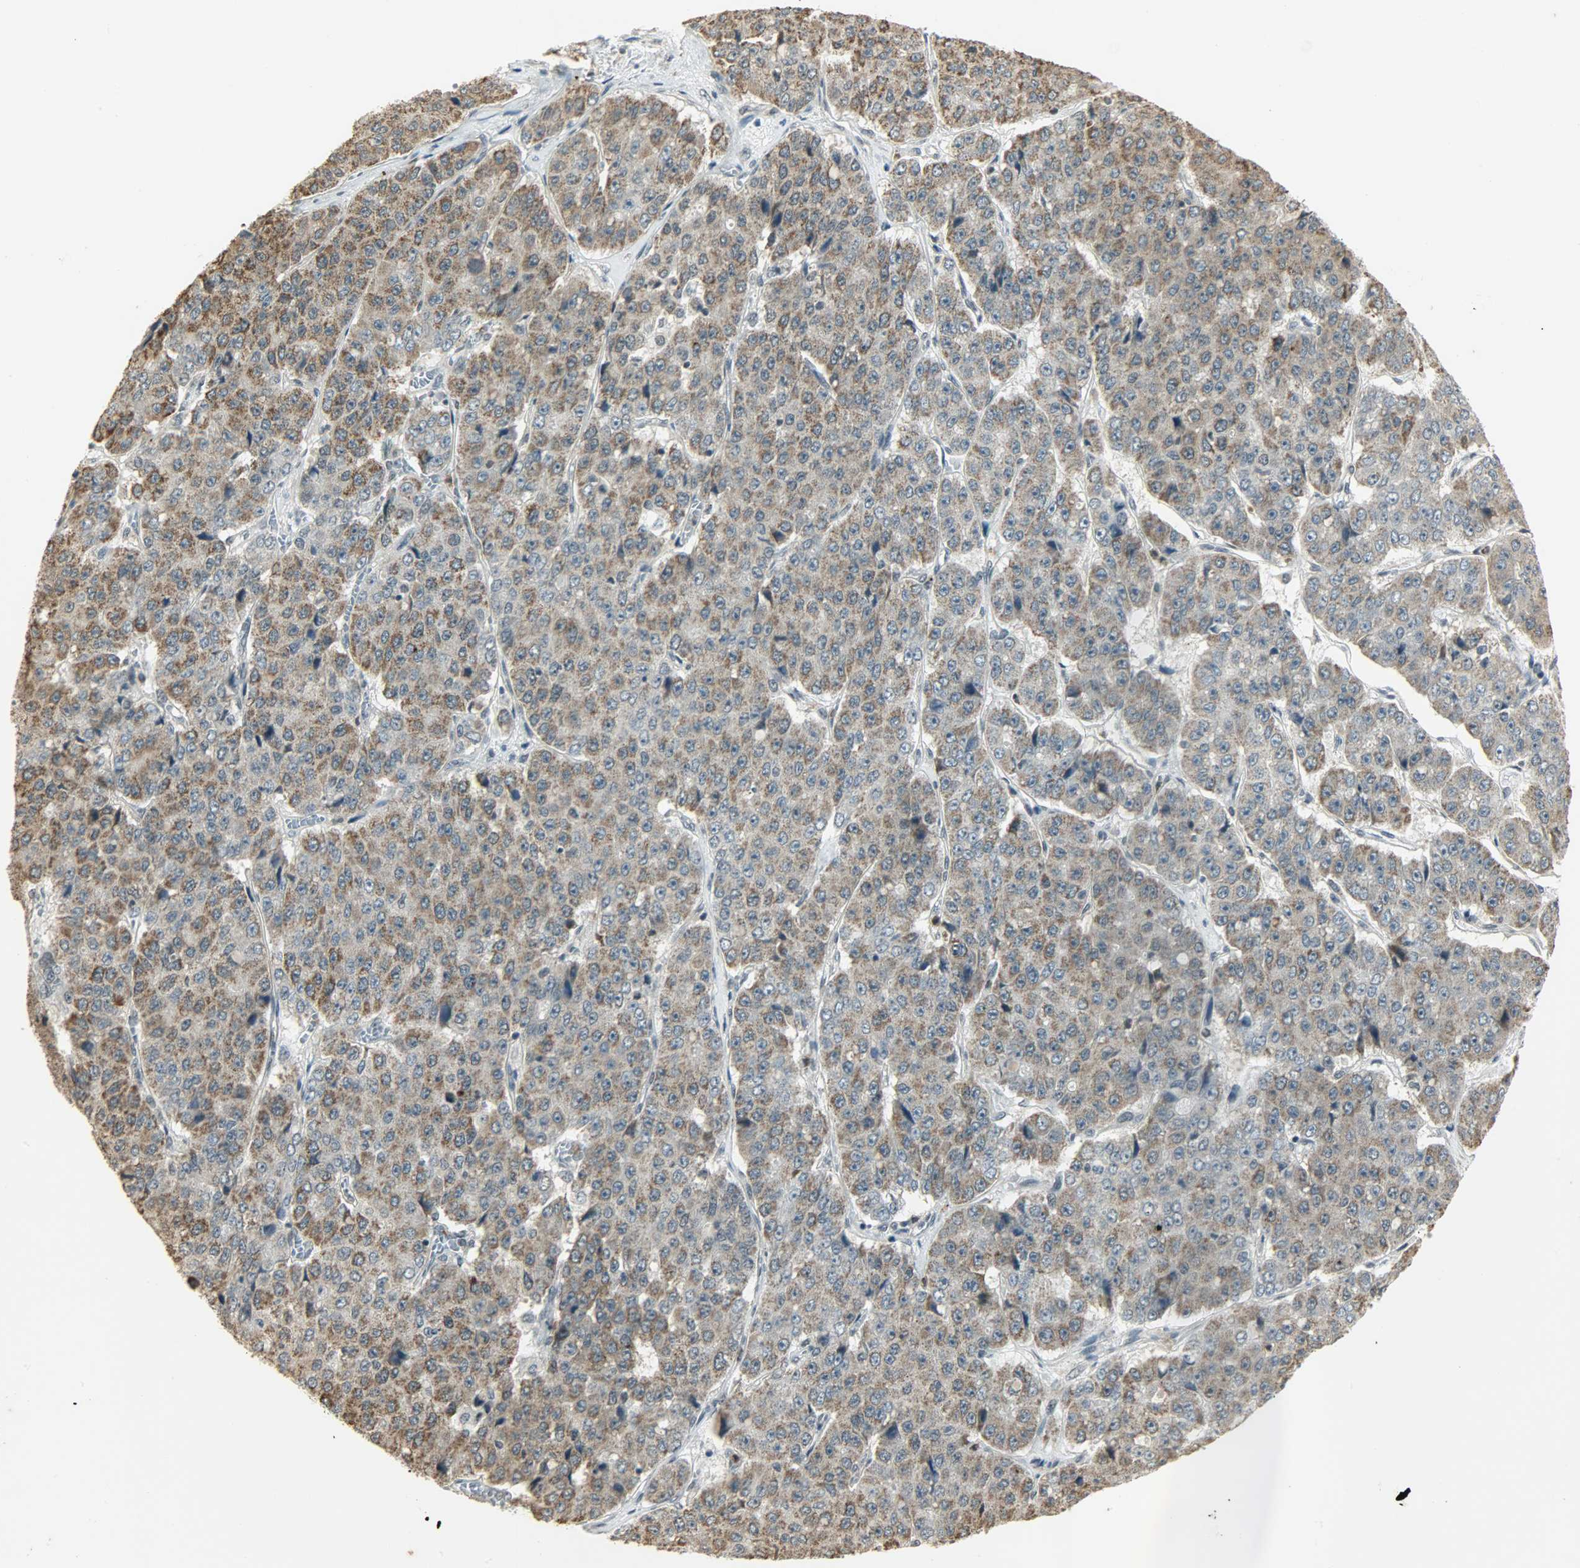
{"staining": {"intensity": "weak", "quantity": "25%-75%", "location": "cytoplasmic/membranous"}, "tissue": "pancreatic cancer", "cell_type": "Tumor cells", "image_type": "cancer", "snomed": [{"axis": "morphology", "description": "Adenocarcinoma, NOS"}, {"axis": "topography", "description": "Pancreas"}], "caption": "A micrograph showing weak cytoplasmic/membranous positivity in about 25%-75% of tumor cells in adenocarcinoma (pancreatic), as visualized by brown immunohistochemical staining.", "gene": "SMARCA5", "patient": {"sex": "male", "age": 50}}